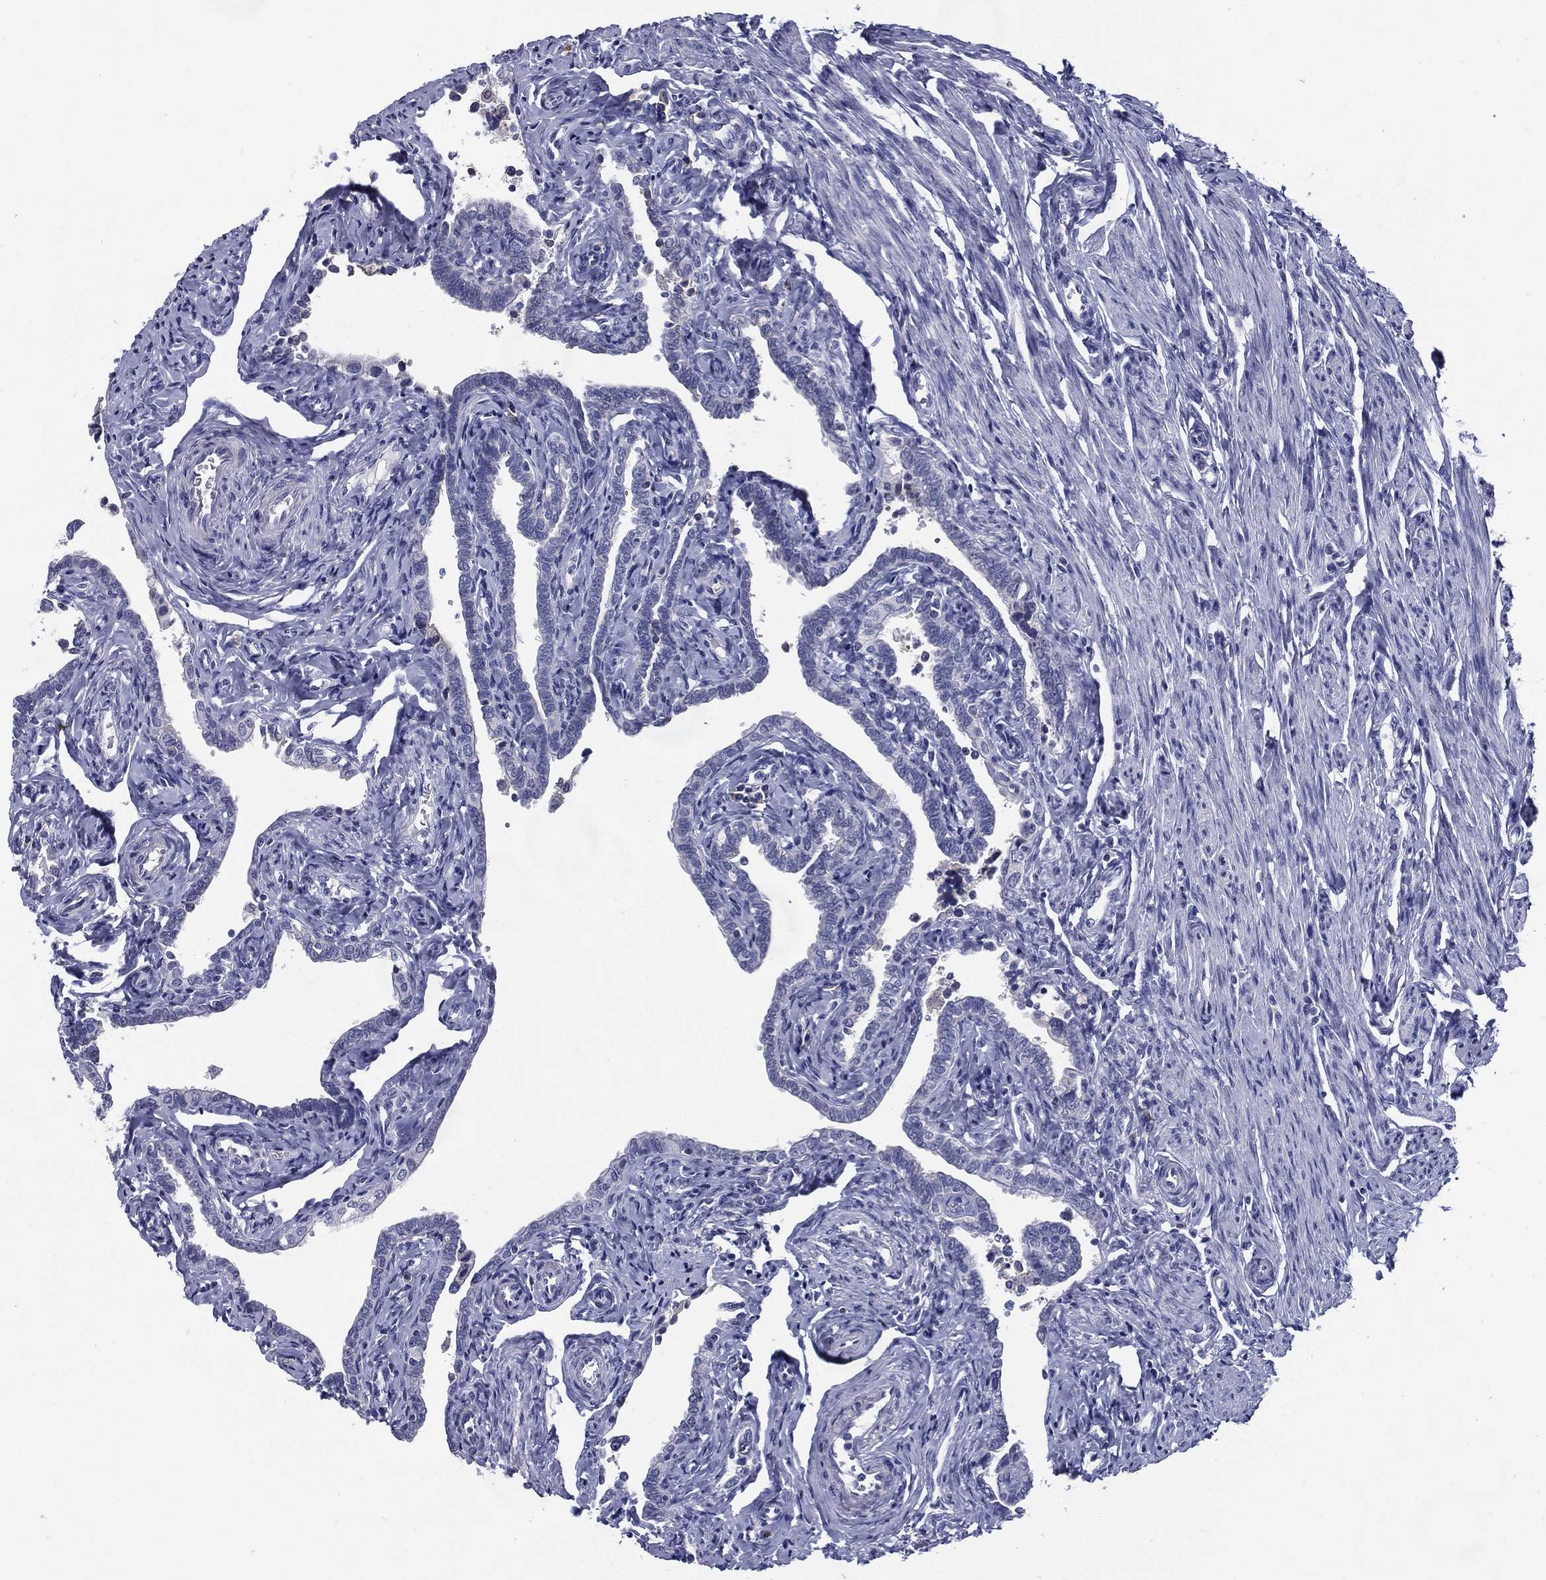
{"staining": {"intensity": "weak", "quantity": "<25%", "location": "cytoplasmic/membranous"}, "tissue": "fallopian tube", "cell_type": "Glandular cells", "image_type": "normal", "snomed": [{"axis": "morphology", "description": "Normal tissue, NOS"}, {"axis": "topography", "description": "Fallopian tube"}, {"axis": "topography", "description": "Ovary"}], "caption": "IHC of unremarkable fallopian tube reveals no expression in glandular cells.", "gene": "C19orf18", "patient": {"sex": "female", "age": 54}}